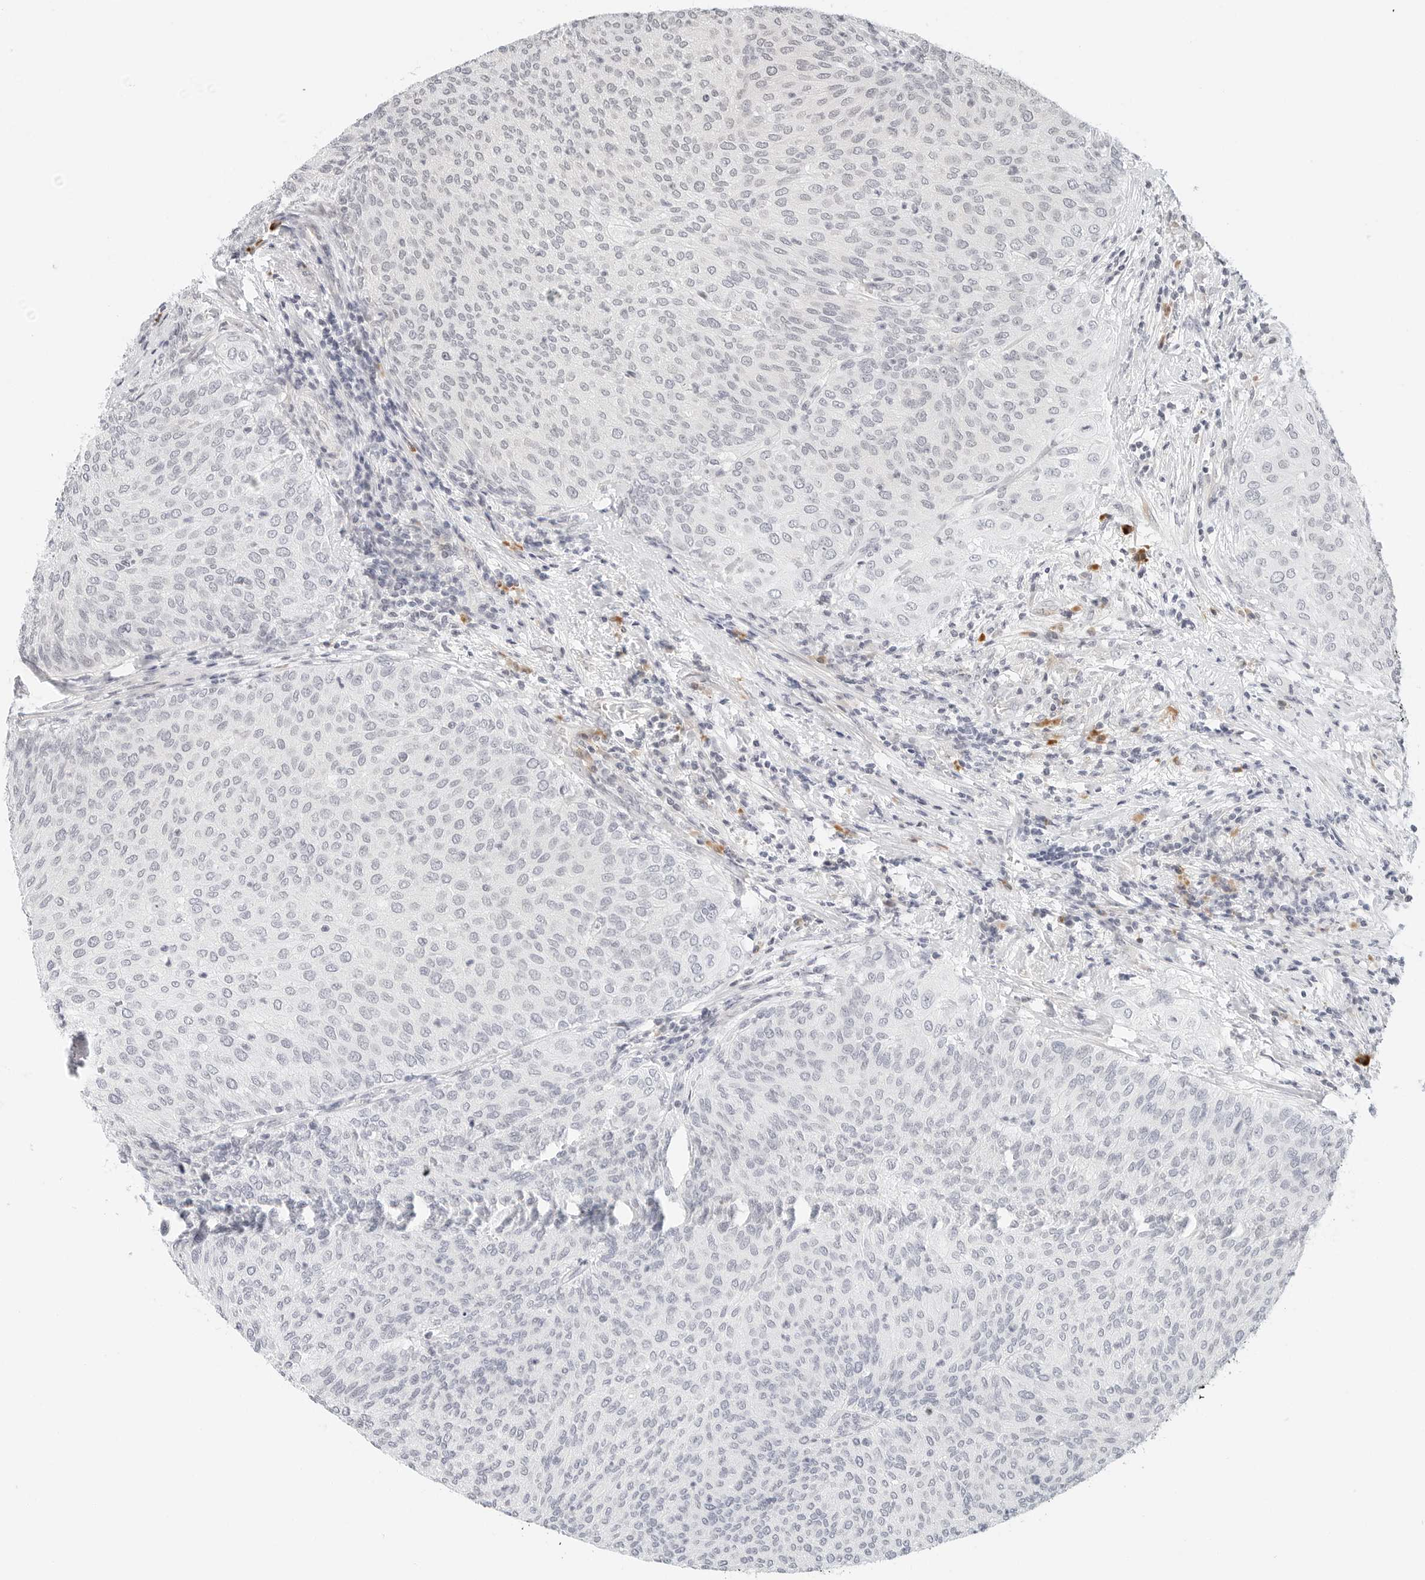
{"staining": {"intensity": "negative", "quantity": "none", "location": "none"}, "tissue": "urothelial cancer", "cell_type": "Tumor cells", "image_type": "cancer", "snomed": [{"axis": "morphology", "description": "Urothelial carcinoma, Low grade"}, {"axis": "topography", "description": "Urinary bladder"}], "caption": "The image displays no significant positivity in tumor cells of urothelial carcinoma (low-grade).", "gene": "PARP10", "patient": {"sex": "female", "age": 79}}